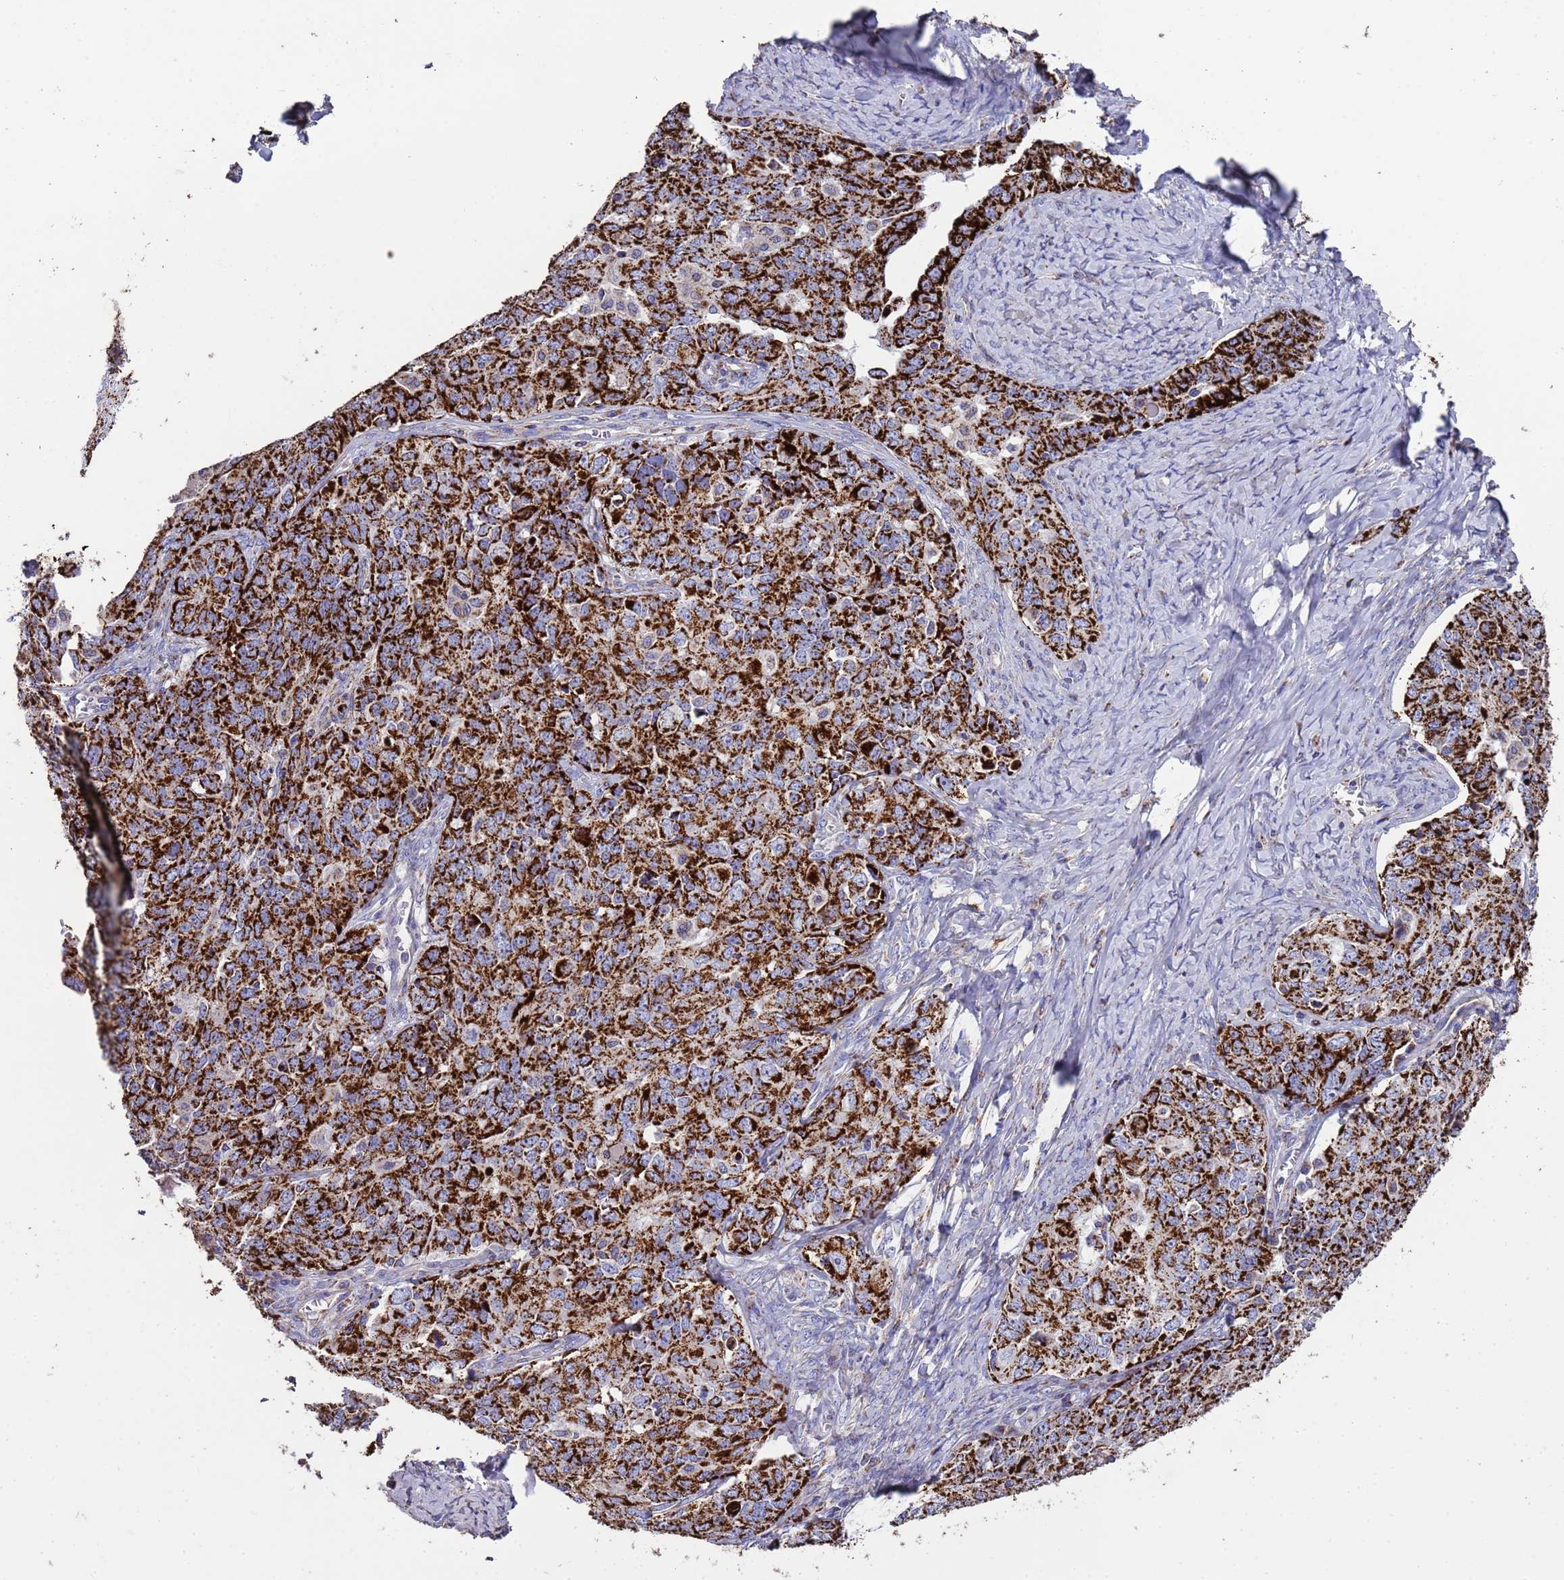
{"staining": {"intensity": "strong", "quantity": ">75%", "location": "cytoplasmic/membranous"}, "tissue": "ovarian cancer", "cell_type": "Tumor cells", "image_type": "cancer", "snomed": [{"axis": "morphology", "description": "Carcinoma, endometroid"}, {"axis": "topography", "description": "Ovary"}], "caption": "Brown immunohistochemical staining in human ovarian endometroid carcinoma exhibits strong cytoplasmic/membranous expression in approximately >75% of tumor cells.", "gene": "ZNFX1", "patient": {"sex": "female", "age": 62}}